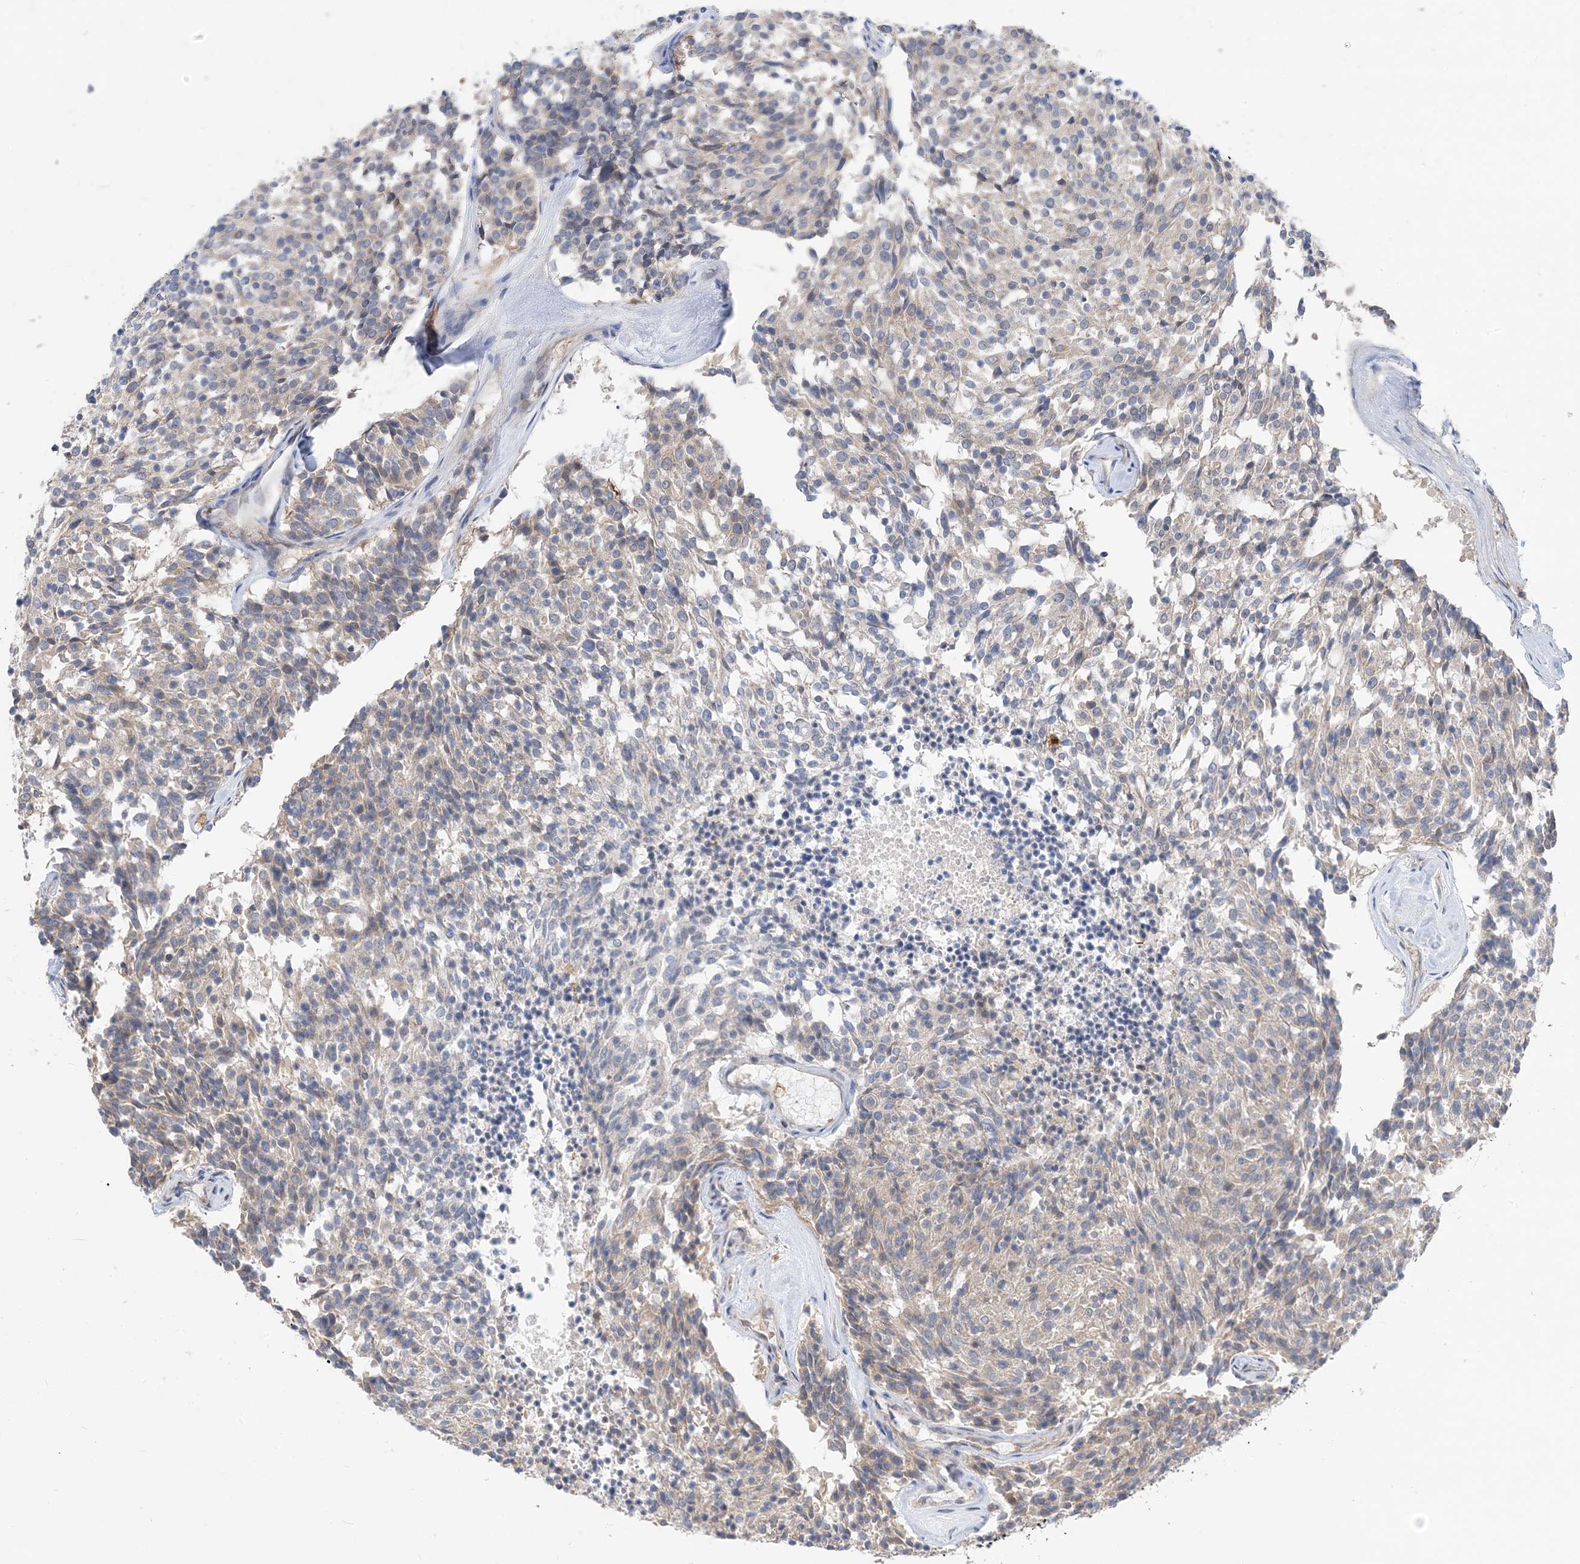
{"staining": {"intensity": "weak", "quantity": "<25%", "location": "cytoplasmic/membranous"}, "tissue": "carcinoid", "cell_type": "Tumor cells", "image_type": "cancer", "snomed": [{"axis": "morphology", "description": "Carcinoid, malignant, NOS"}, {"axis": "topography", "description": "Pancreas"}], "caption": "DAB (3,3'-diaminobenzidine) immunohistochemical staining of carcinoid demonstrates no significant expression in tumor cells.", "gene": "NAGK", "patient": {"sex": "female", "age": 54}}